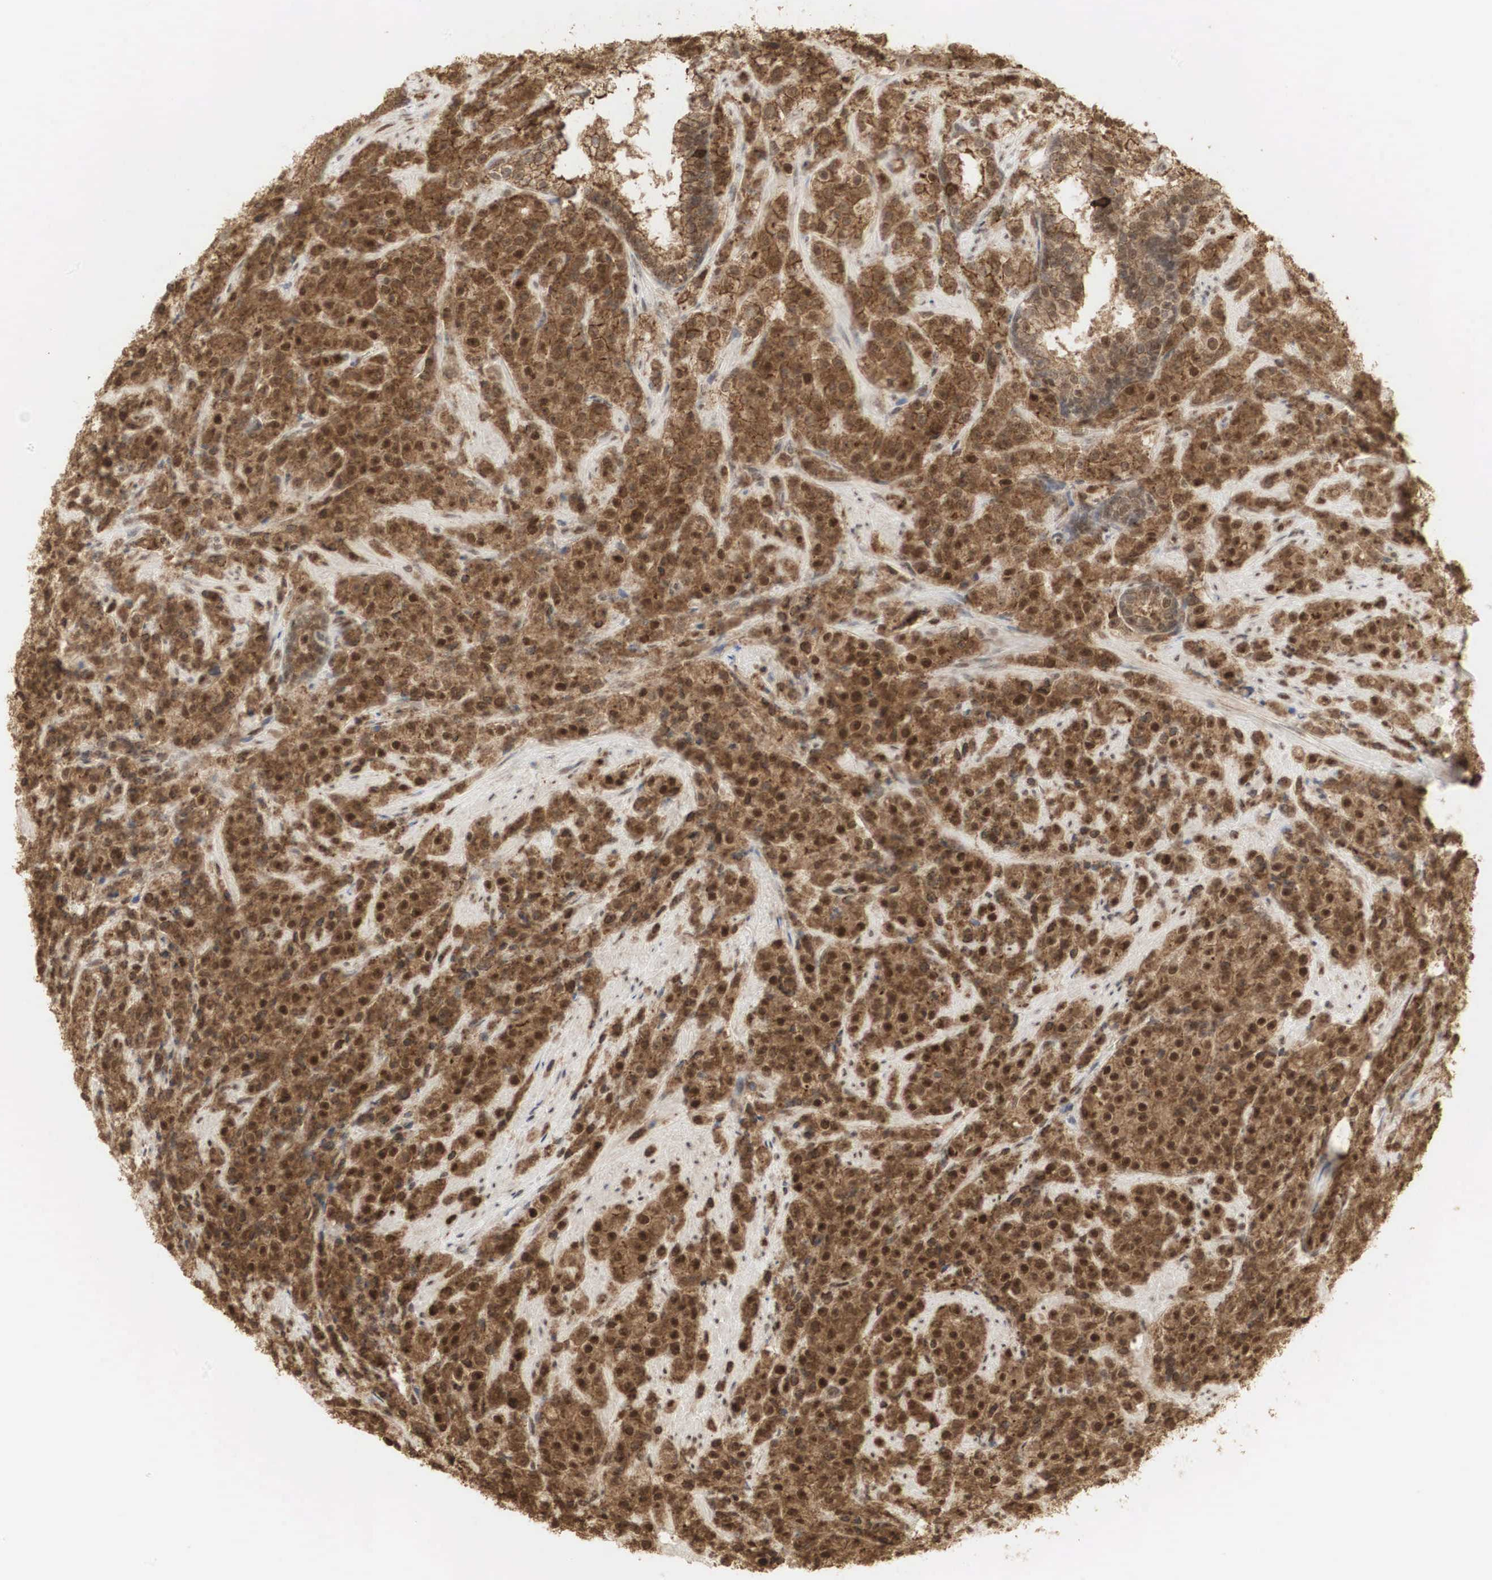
{"staining": {"intensity": "strong", "quantity": ">75%", "location": "cytoplasmic/membranous,nuclear"}, "tissue": "prostate cancer", "cell_type": "Tumor cells", "image_type": "cancer", "snomed": [{"axis": "morphology", "description": "Adenocarcinoma, Medium grade"}, {"axis": "topography", "description": "Prostate"}], "caption": "The immunohistochemical stain labels strong cytoplasmic/membranous and nuclear staining in tumor cells of medium-grade adenocarcinoma (prostate) tissue.", "gene": "RNF113A", "patient": {"sex": "male", "age": 70}}